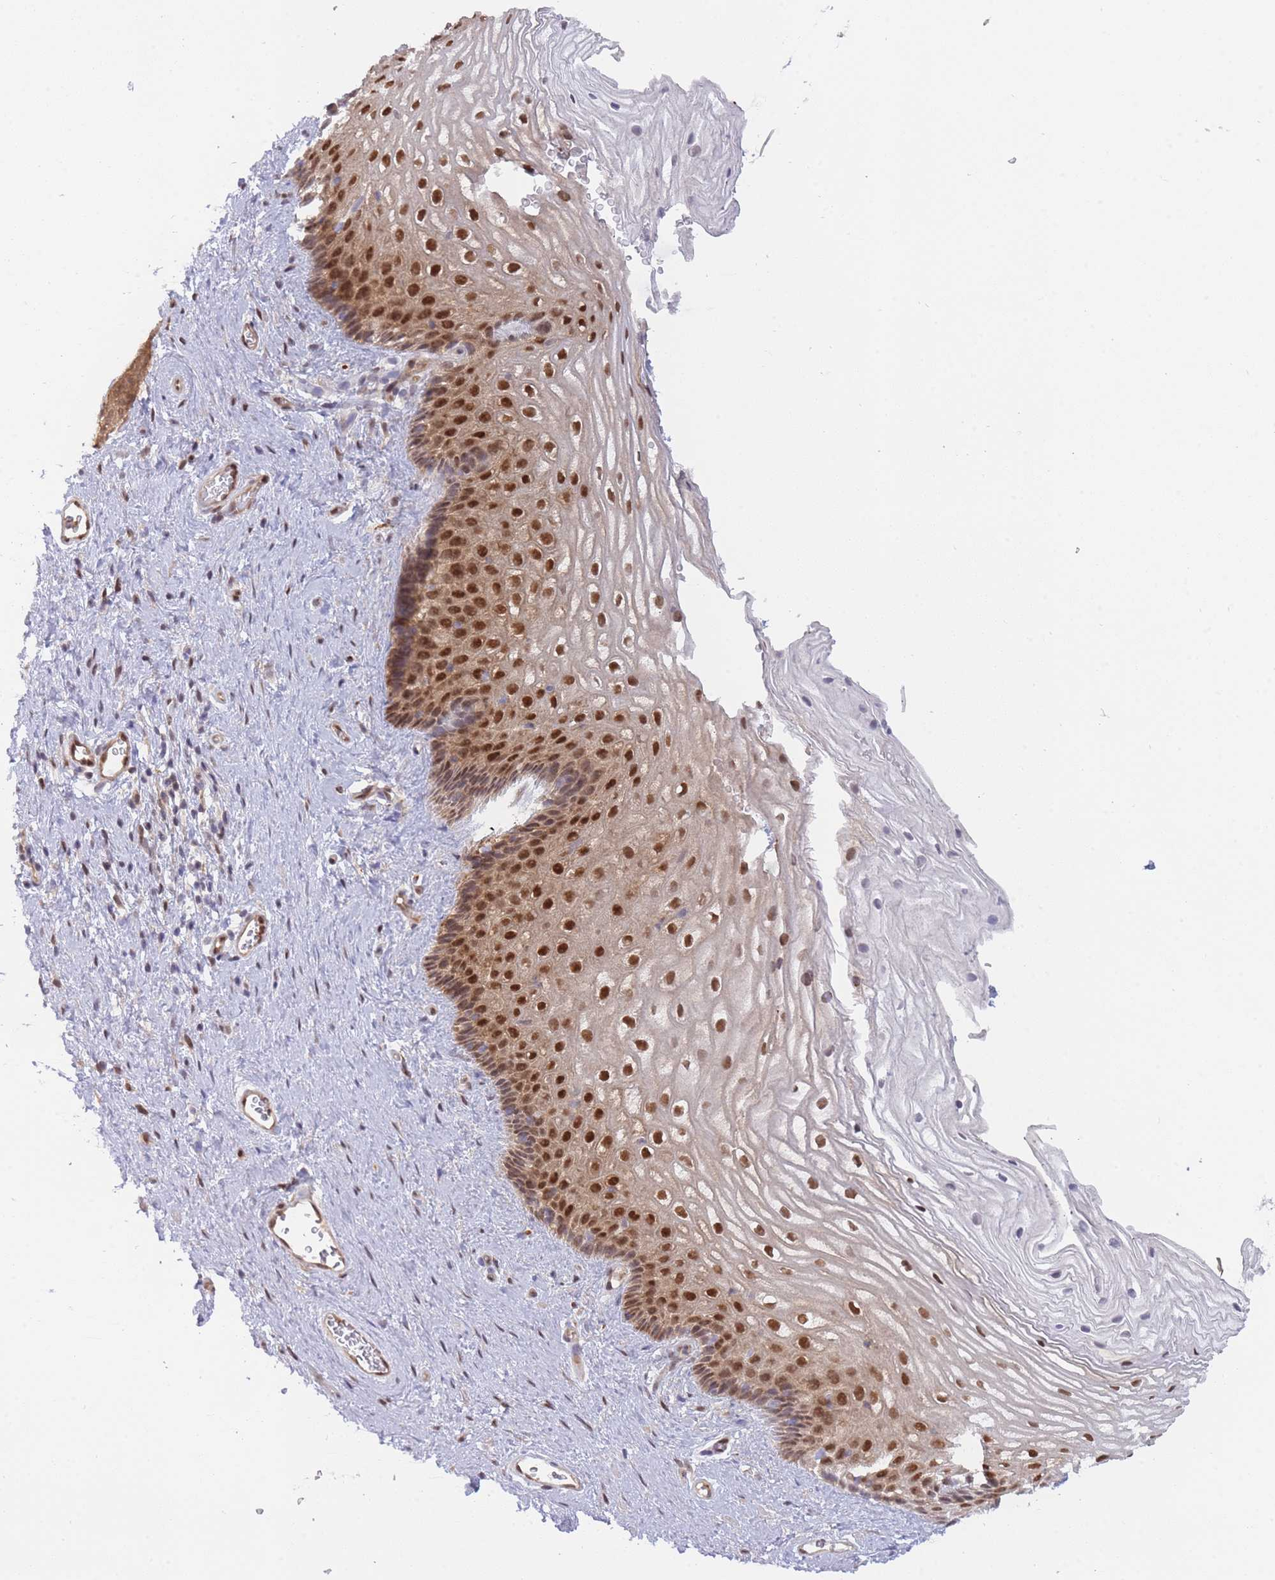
{"staining": {"intensity": "strong", "quantity": "25%-75%", "location": "nuclear"}, "tissue": "vagina", "cell_type": "Squamous epithelial cells", "image_type": "normal", "snomed": [{"axis": "morphology", "description": "Normal tissue, NOS"}, {"axis": "topography", "description": "Vagina"}], "caption": "High-magnification brightfield microscopy of benign vagina stained with DAB (3,3'-diaminobenzidine) (brown) and counterstained with hematoxylin (blue). squamous epithelial cells exhibit strong nuclear positivity is seen in approximately25%-75% of cells.", "gene": "NSFL1C", "patient": {"sex": "female", "age": 47}}